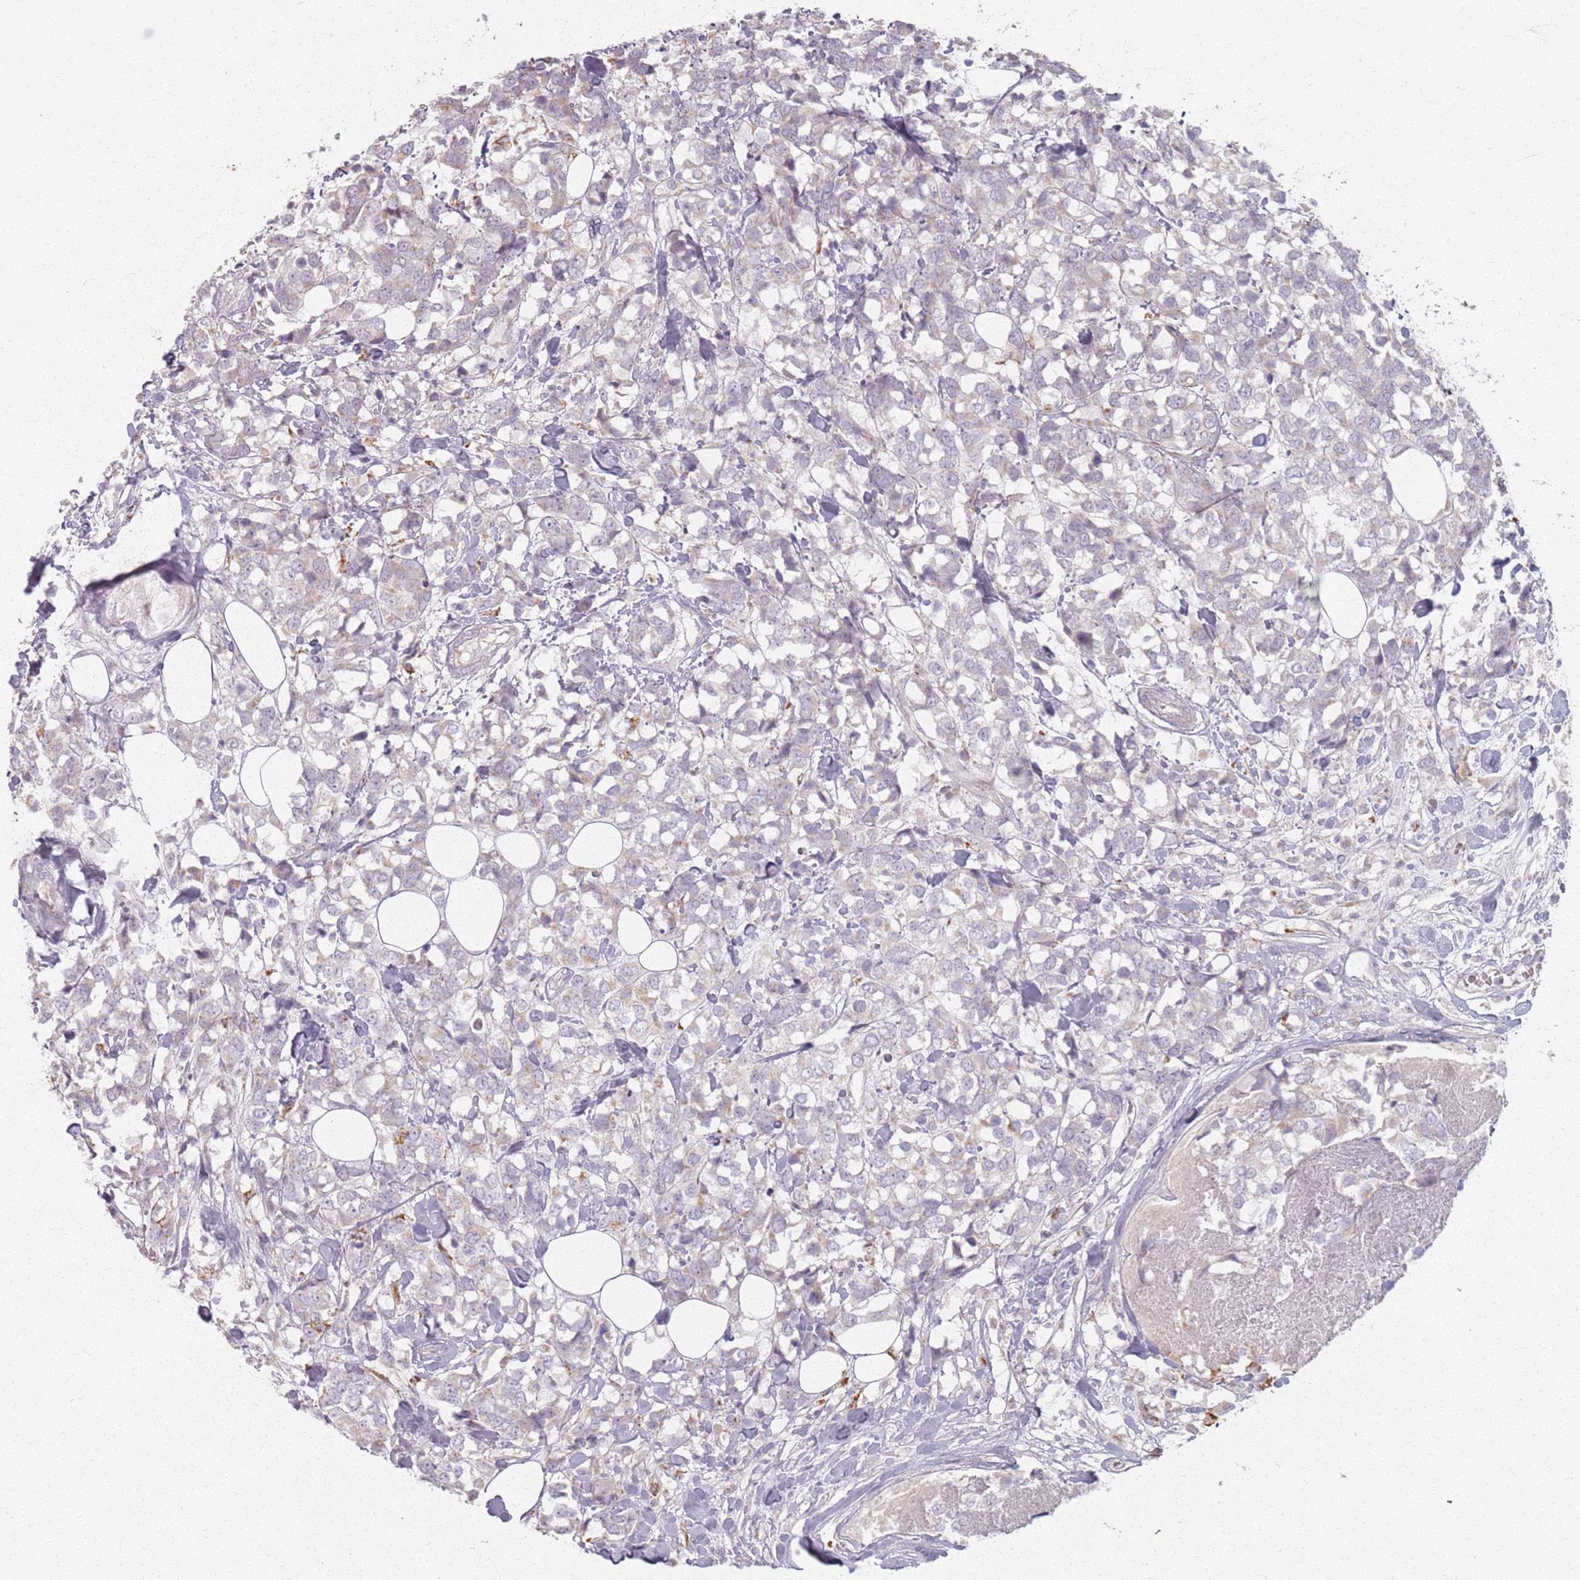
{"staining": {"intensity": "negative", "quantity": "none", "location": "none"}, "tissue": "breast cancer", "cell_type": "Tumor cells", "image_type": "cancer", "snomed": [{"axis": "morphology", "description": "Lobular carcinoma"}, {"axis": "topography", "description": "Breast"}], "caption": "Breast cancer was stained to show a protein in brown. There is no significant expression in tumor cells.", "gene": "PKD2L2", "patient": {"sex": "female", "age": 59}}